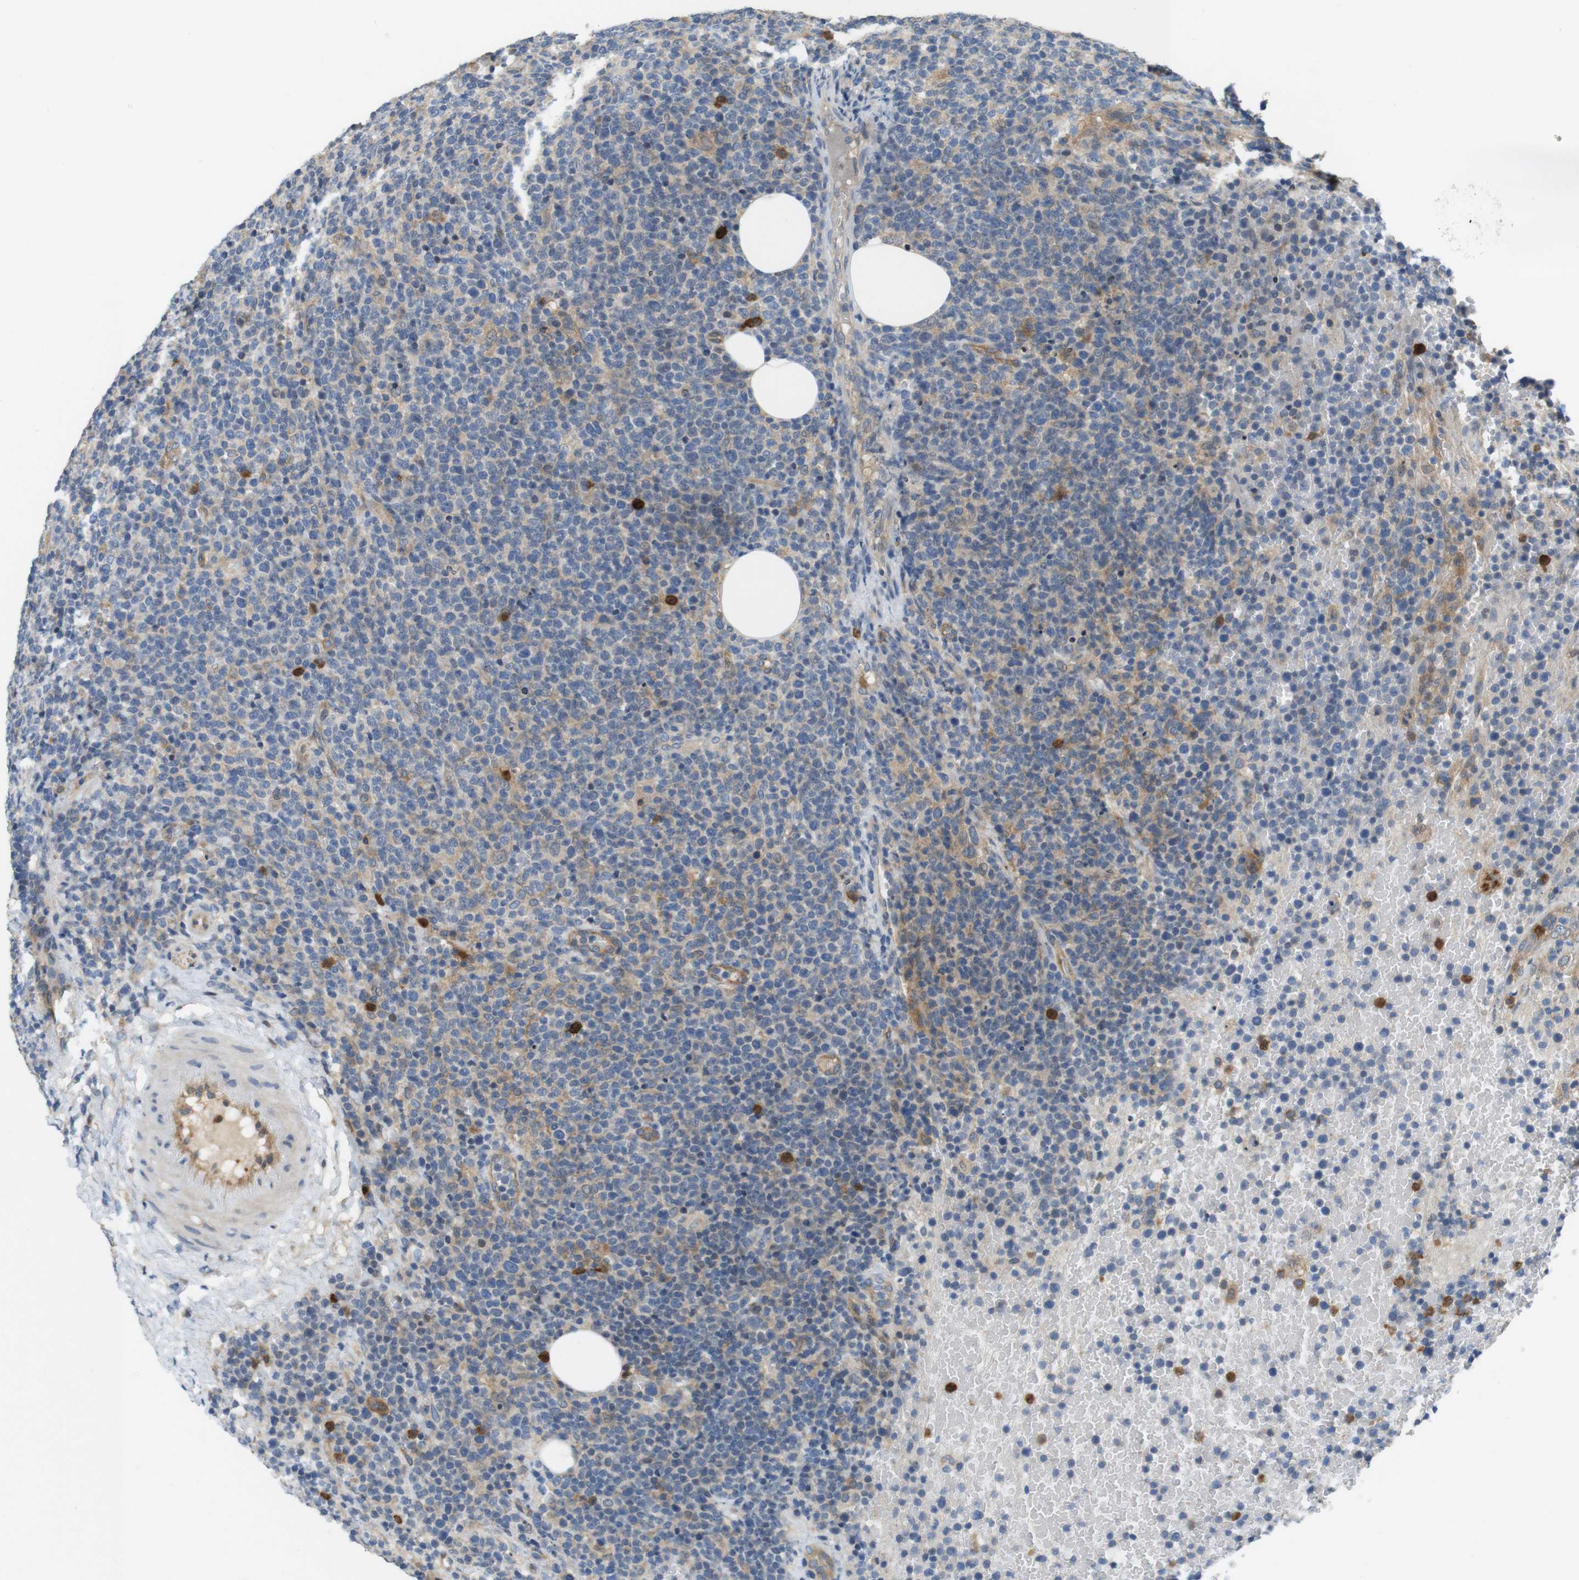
{"staining": {"intensity": "weak", "quantity": "25%-75%", "location": "cytoplasmic/membranous"}, "tissue": "lymphoma", "cell_type": "Tumor cells", "image_type": "cancer", "snomed": [{"axis": "morphology", "description": "Malignant lymphoma, non-Hodgkin's type, High grade"}, {"axis": "topography", "description": "Lymph node"}], "caption": "Human malignant lymphoma, non-Hodgkin's type (high-grade) stained with a brown dye displays weak cytoplasmic/membranous positive expression in about 25%-75% of tumor cells.", "gene": "PCDH10", "patient": {"sex": "male", "age": 61}}